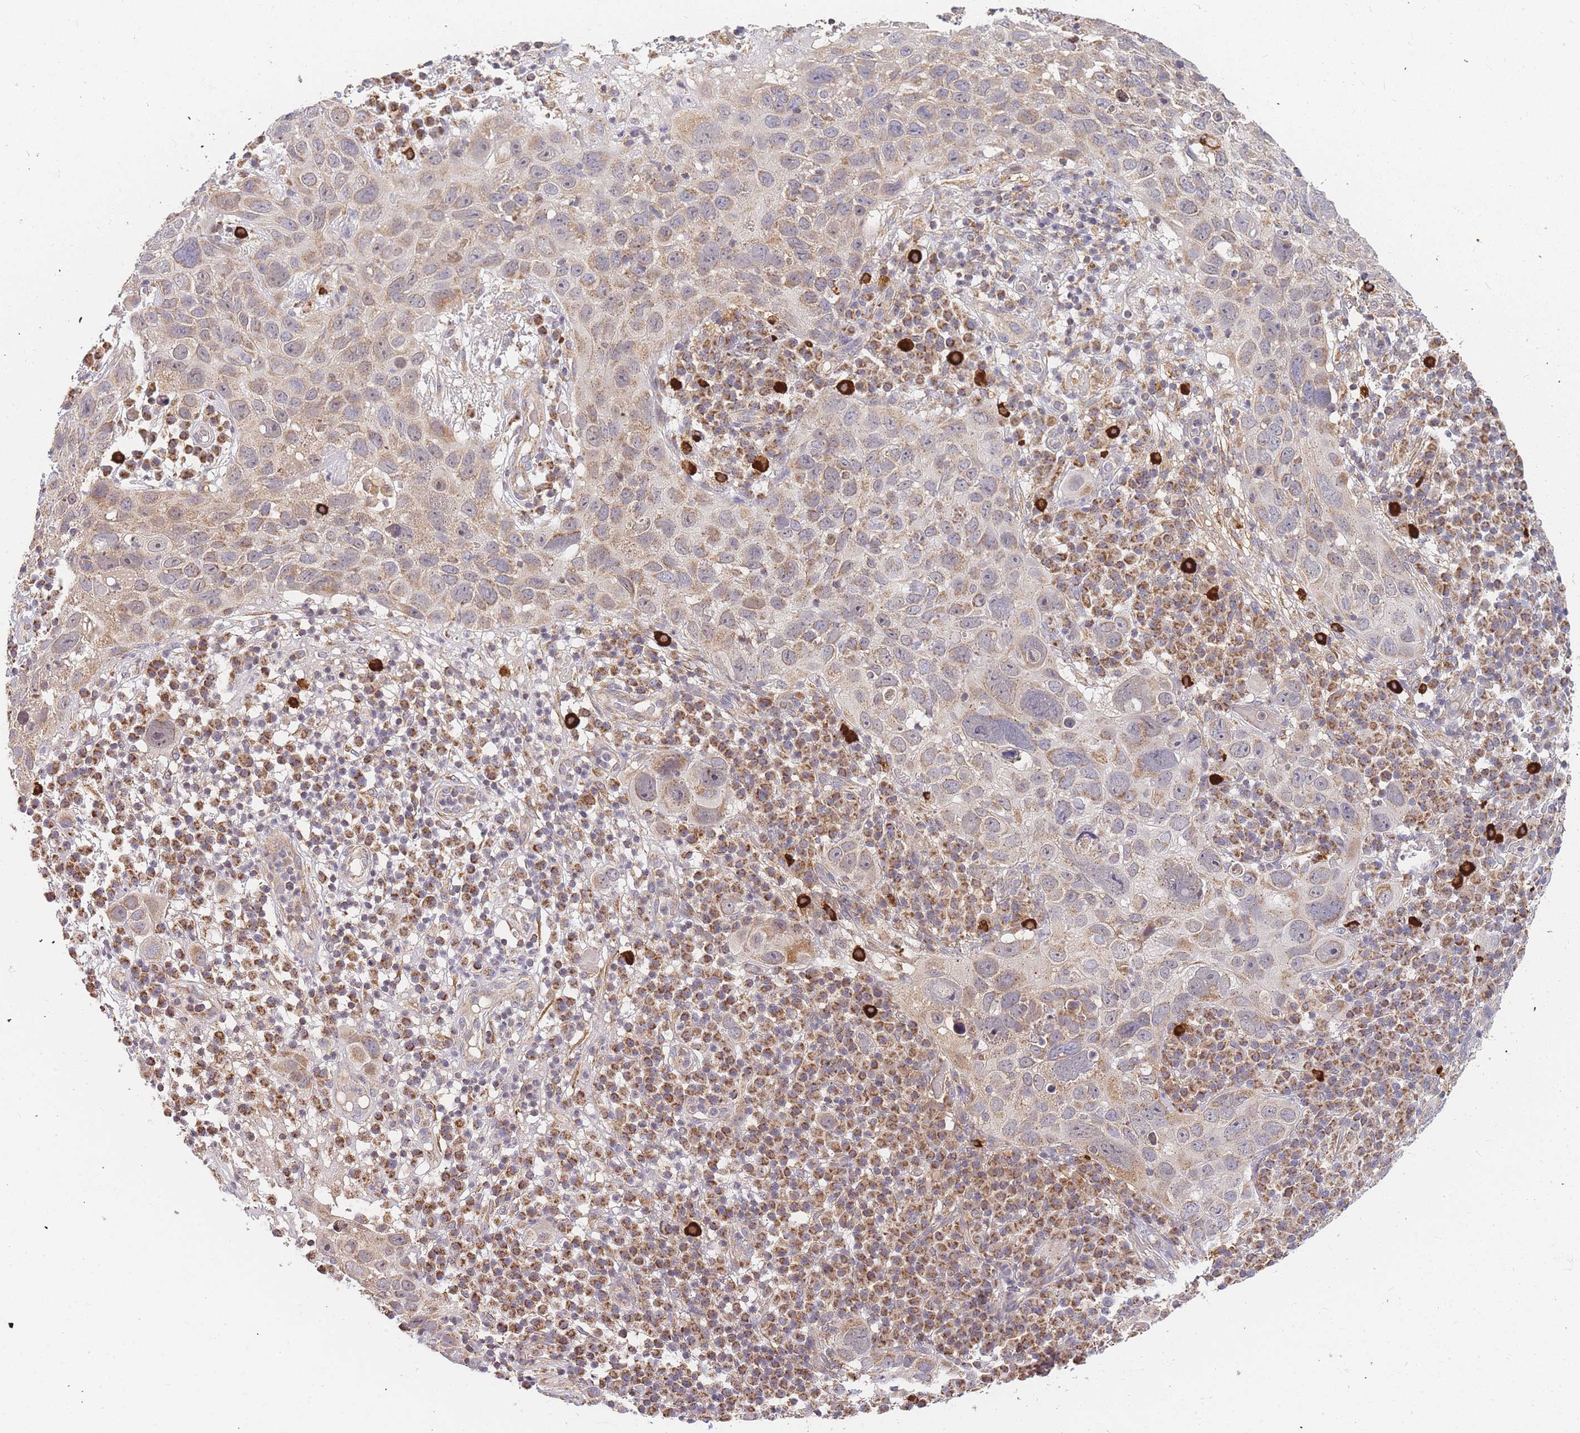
{"staining": {"intensity": "weak", "quantity": ">75%", "location": "cytoplasmic/membranous"}, "tissue": "skin cancer", "cell_type": "Tumor cells", "image_type": "cancer", "snomed": [{"axis": "morphology", "description": "Squamous cell carcinoma in situ, NOS"}, {"axis": "morphology", "description": "Squamous cell carcinoma, NOS"}, {"axis": "topography", "description": "Skin"}], "caption": "Skin cancer (squamous cell carcinoma) stained with a protein marker reveals weak staining in tumor cells.", "gene": "ADCY9", "patient": {"sex": "male", "age": 93}}